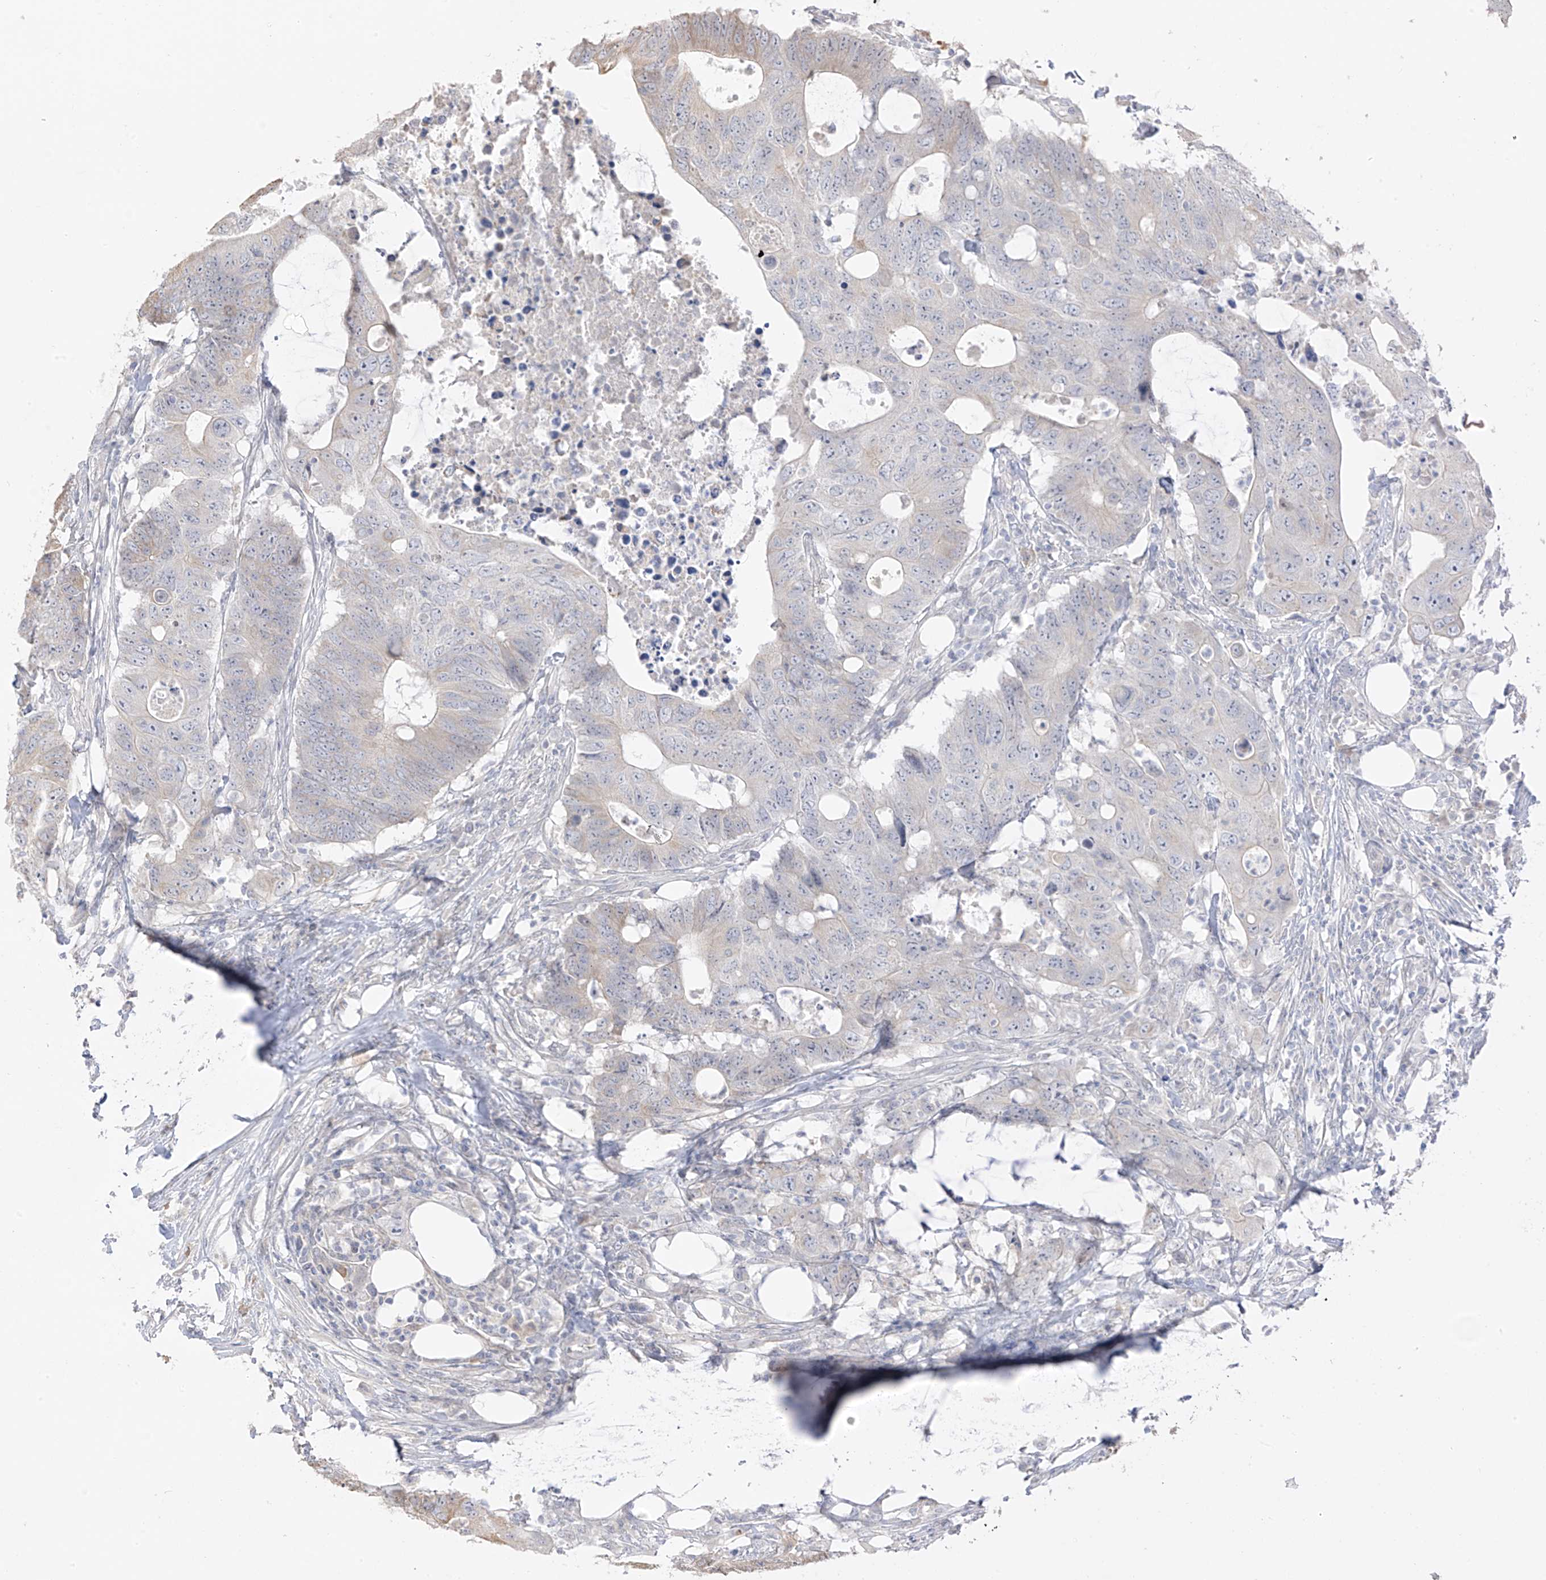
{"staining": {"intensity": "weak", "quantity": "<25%", "location": "cytoplasmic/membranous"}, "tissue": "colorectal cancer", "cell_type": "Tumor cells", "image_type": "cancer", "snomed": [{"axis": "morphology", "description": "Adenocarcinoma, NOS"}, {"axis": "topography", "description": "Colon"}], "caption": "Tumor cells are negative for protein expression in human adenocarcinoma (colorectal).", "gene": "DCDC2", "patient": {"sex": "male", "age": 71}}